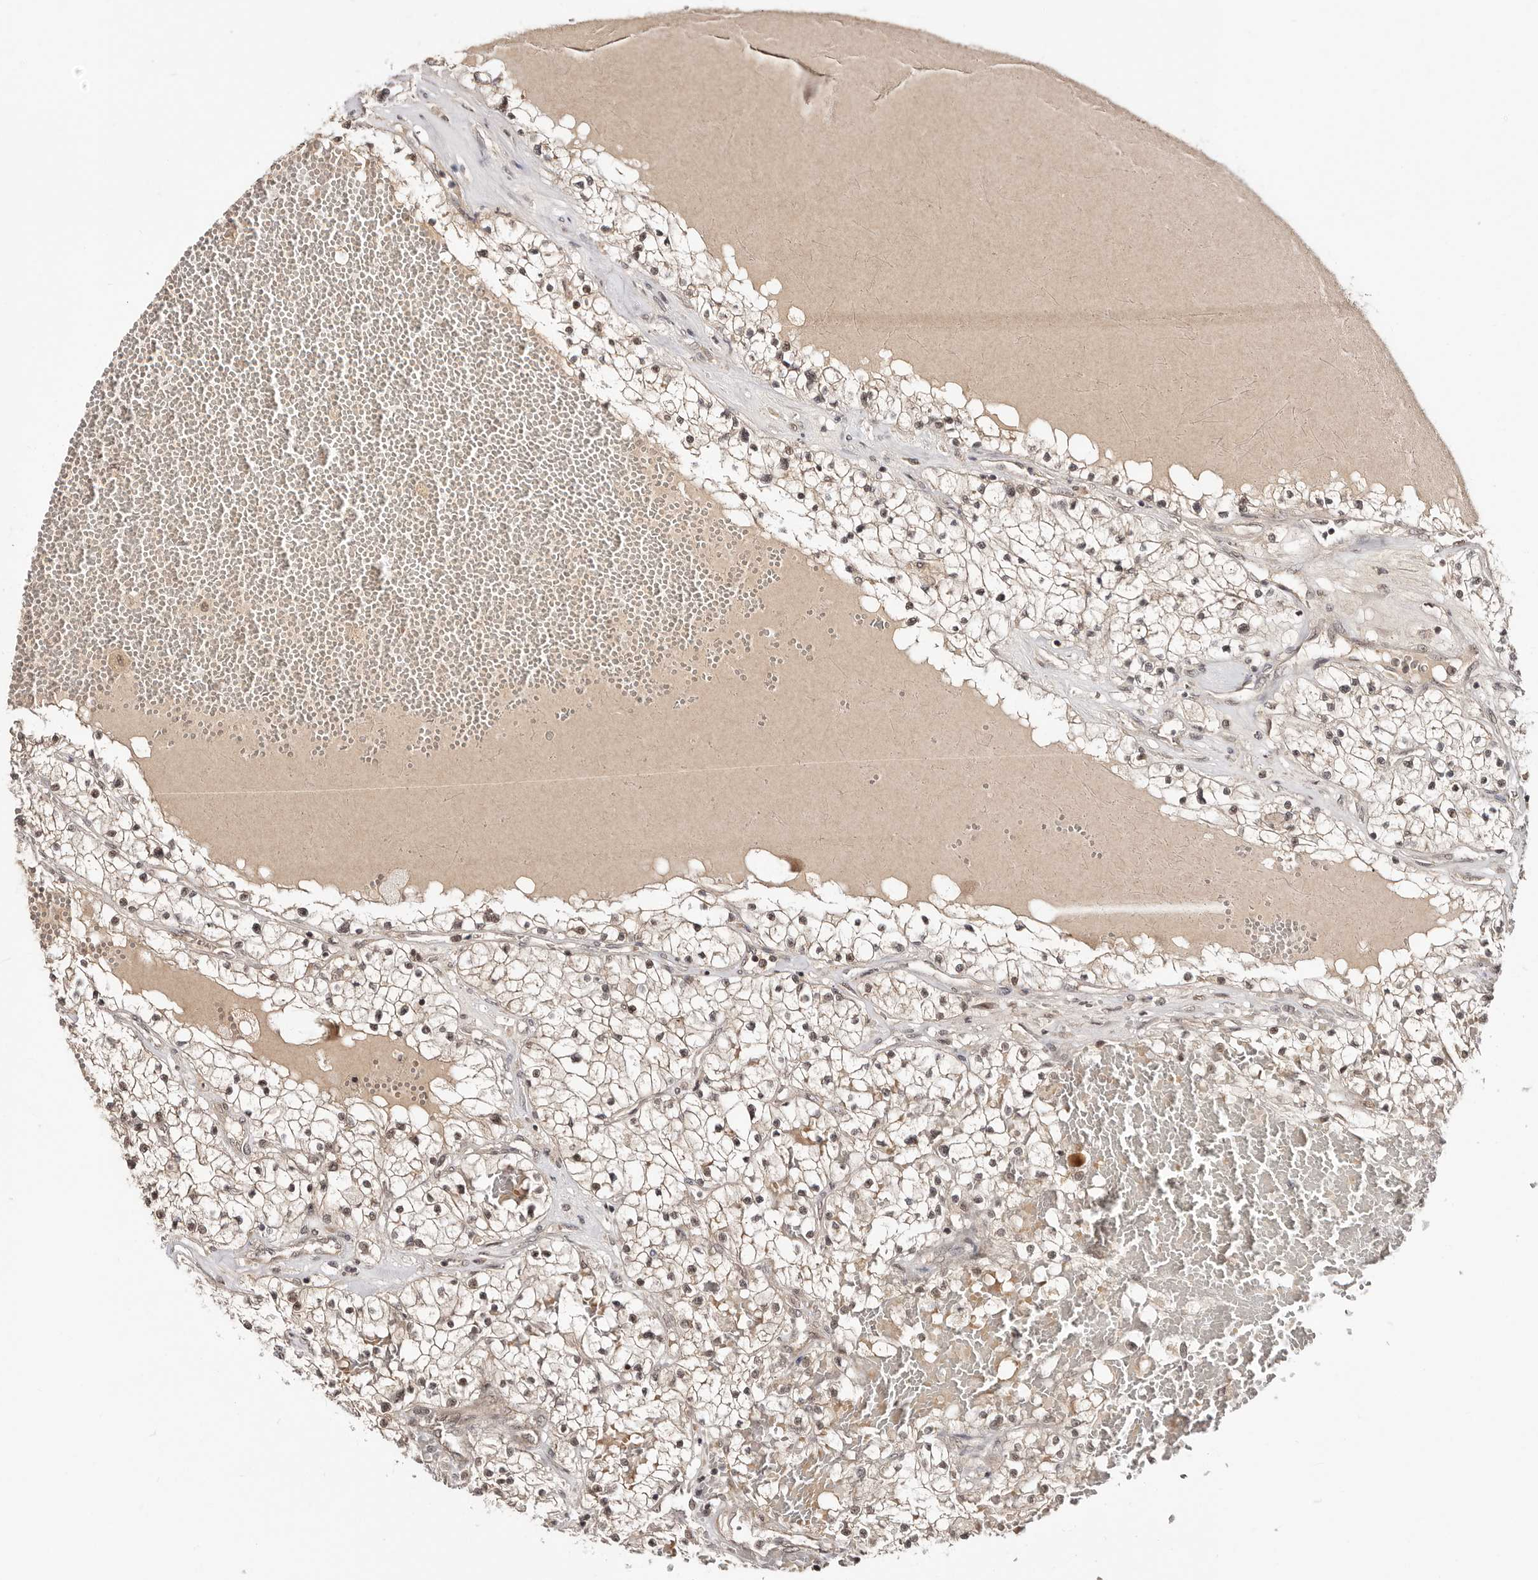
{"staining": {"intensity": "weak", "quantity": ">75%", "location": "cytoplasmic/membranous"}, "tissue": "renal cancer", "cell_type": "Tumor cells", "image_type": "cancer", "snomed": [{"axis": "morphology", "description": "Normal tissue, NOS"}, {"axis": "morphology", "description": "Adenocarcinoma, NOS"}, {"axis": "topography", "description": "Kidney"}], "caption": "Immunohistochemistry (IHC) (DAB) staining of renal adenocarcinoma exhibits weak cytoplasmic/membranous protein positivity in about >75% of tumor cells.", "gene": "MED8", "patient": {"sex": "male", "age": 68}}